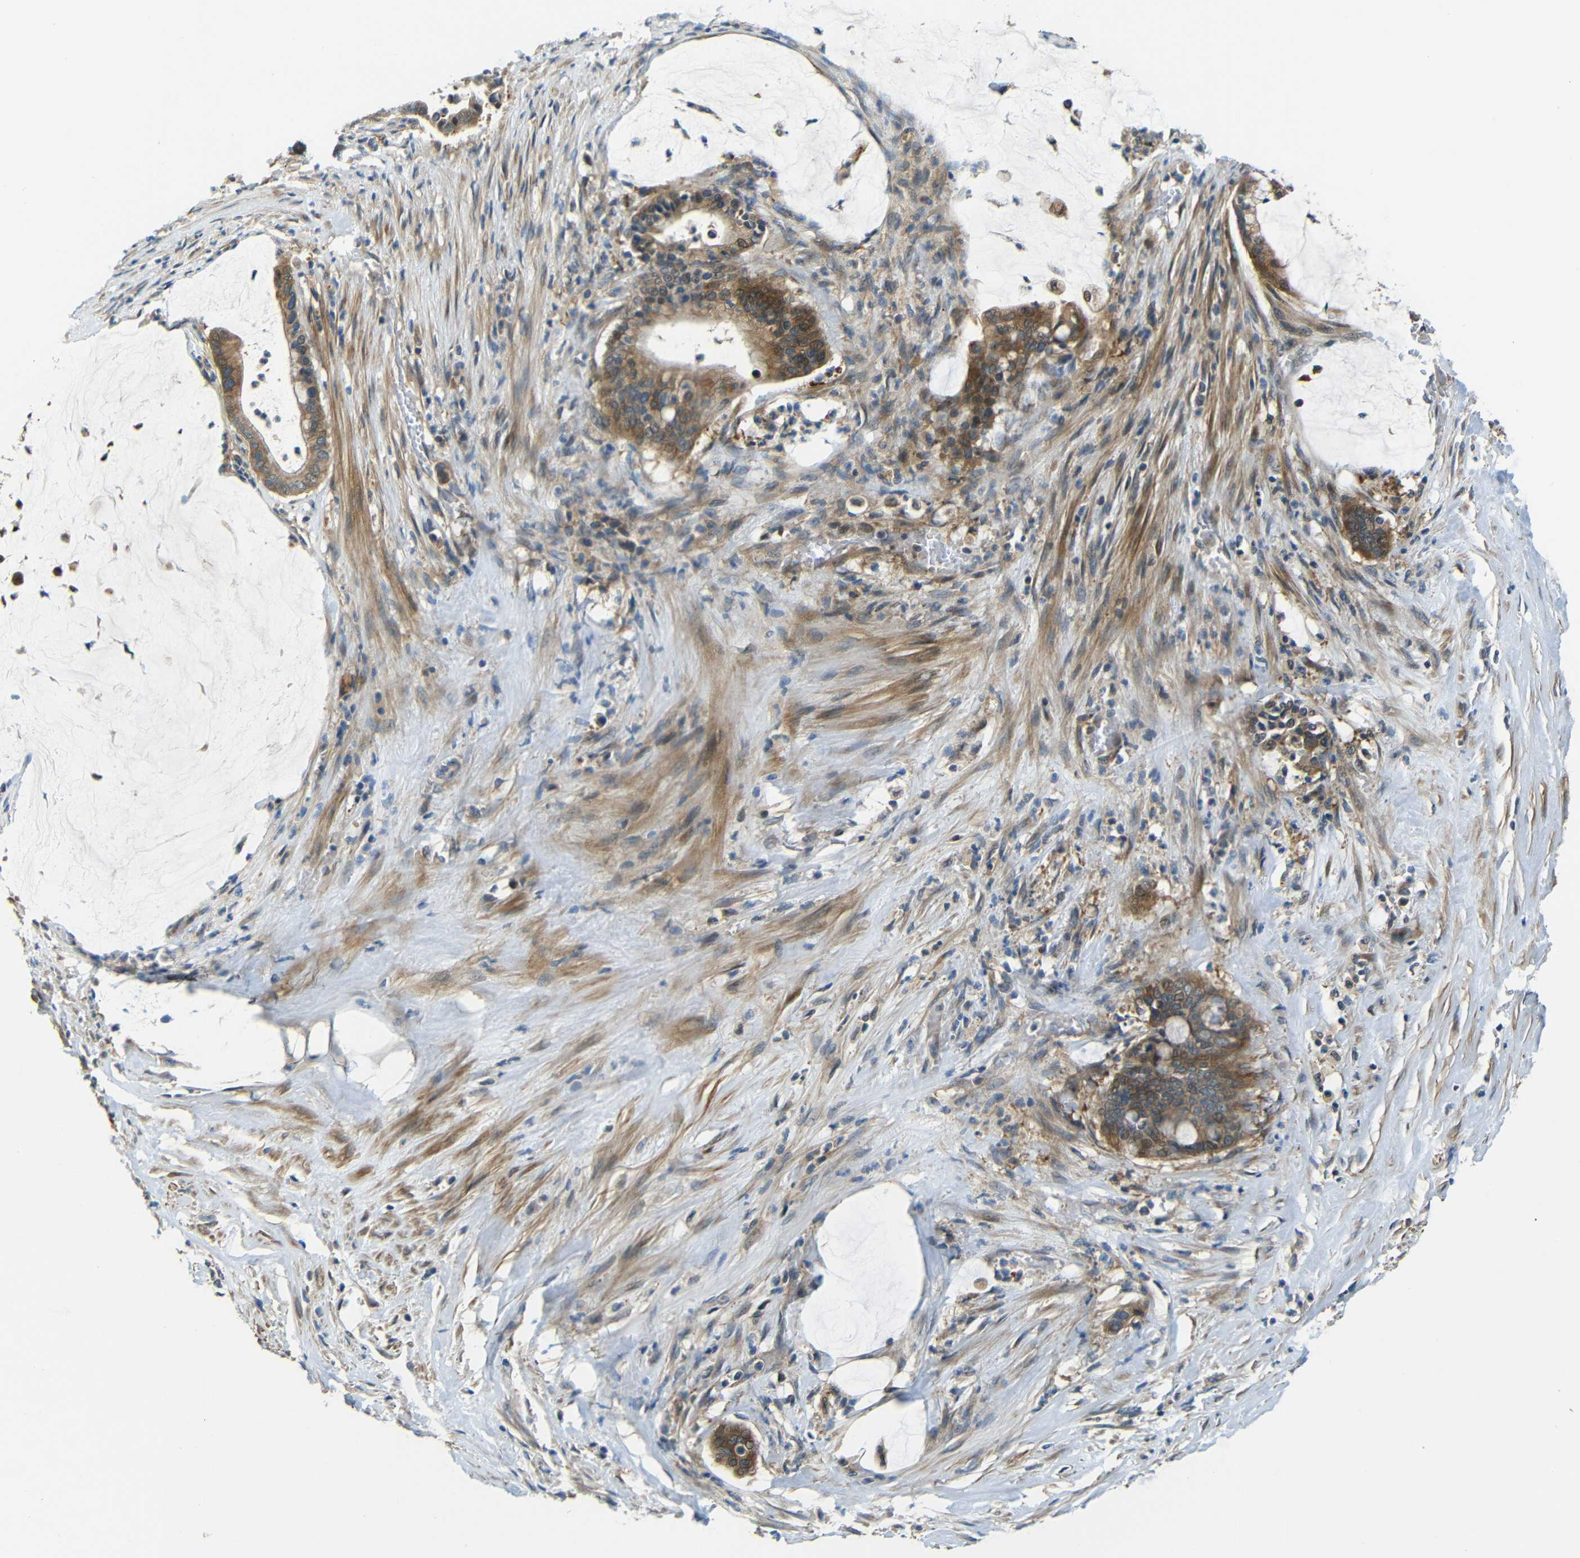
{"staining": {"intensity": "moderate", "quantity": ">75%", "location": "cytoplasmic/membranous"}, "tissue": "pancreatic cancer", "cell_type": "Tumor cells", "image_type": "cancer", "snomed": [{"axis": "morphology", "description": "Adenocarcinoma, NOS"}, {"axis": "topography", "description": "Pancreas"}], "caption": "There is medium levels of moderate cytoplasmic/membranous expression in tumor cells of pancreatic cancer, as demonstrated by immunohistochemical staining (brown color).", "gene": "FNDC3A", "patient": {"sex": "male", "age": 41}}